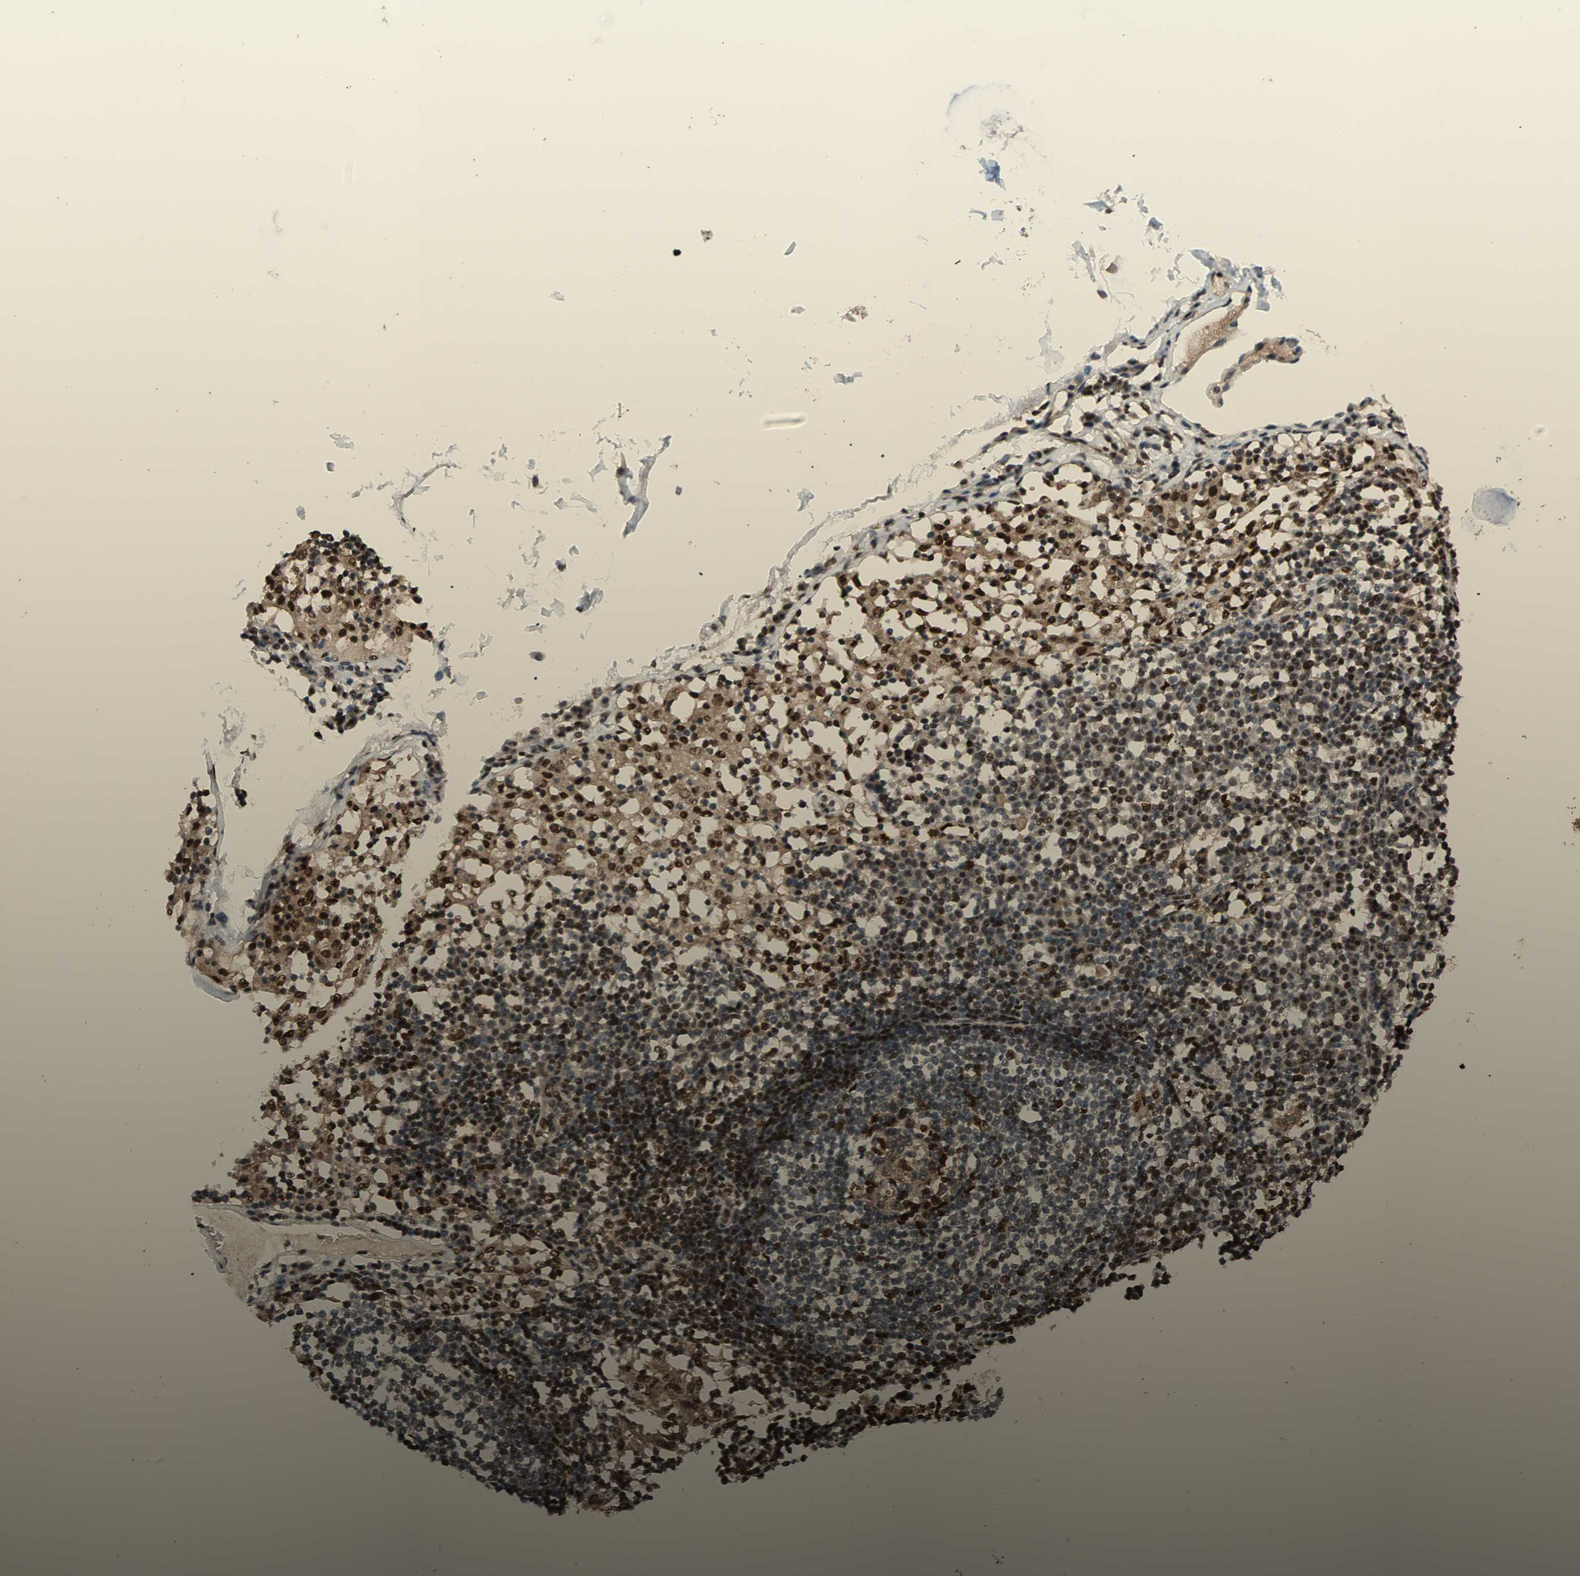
{"staining": {"intensity": "moderate", "quantity": "25%-75%", "location": "cytoplasmic/membranous,nuclear"}, "tissue": "adipose tissue", "cell_type": "Adipocytes", "image_type": "normal", "snomed": [{"axis": "morphology", "description": "Normal tissue, NOS"}, {"axis": "topography", "description": "Cartilage tissue"}, {"axis": "topography", "description": "Bronchus"}], "caption": "This micrograph displays IHC staining of normal adipose tissue, with medium moderate cytoplasmic/membranous,nuclear expression in about 25%-75% of adipocytes.", "gene": "FKBP5", "patient": {"sex": "female", "age": 73}}